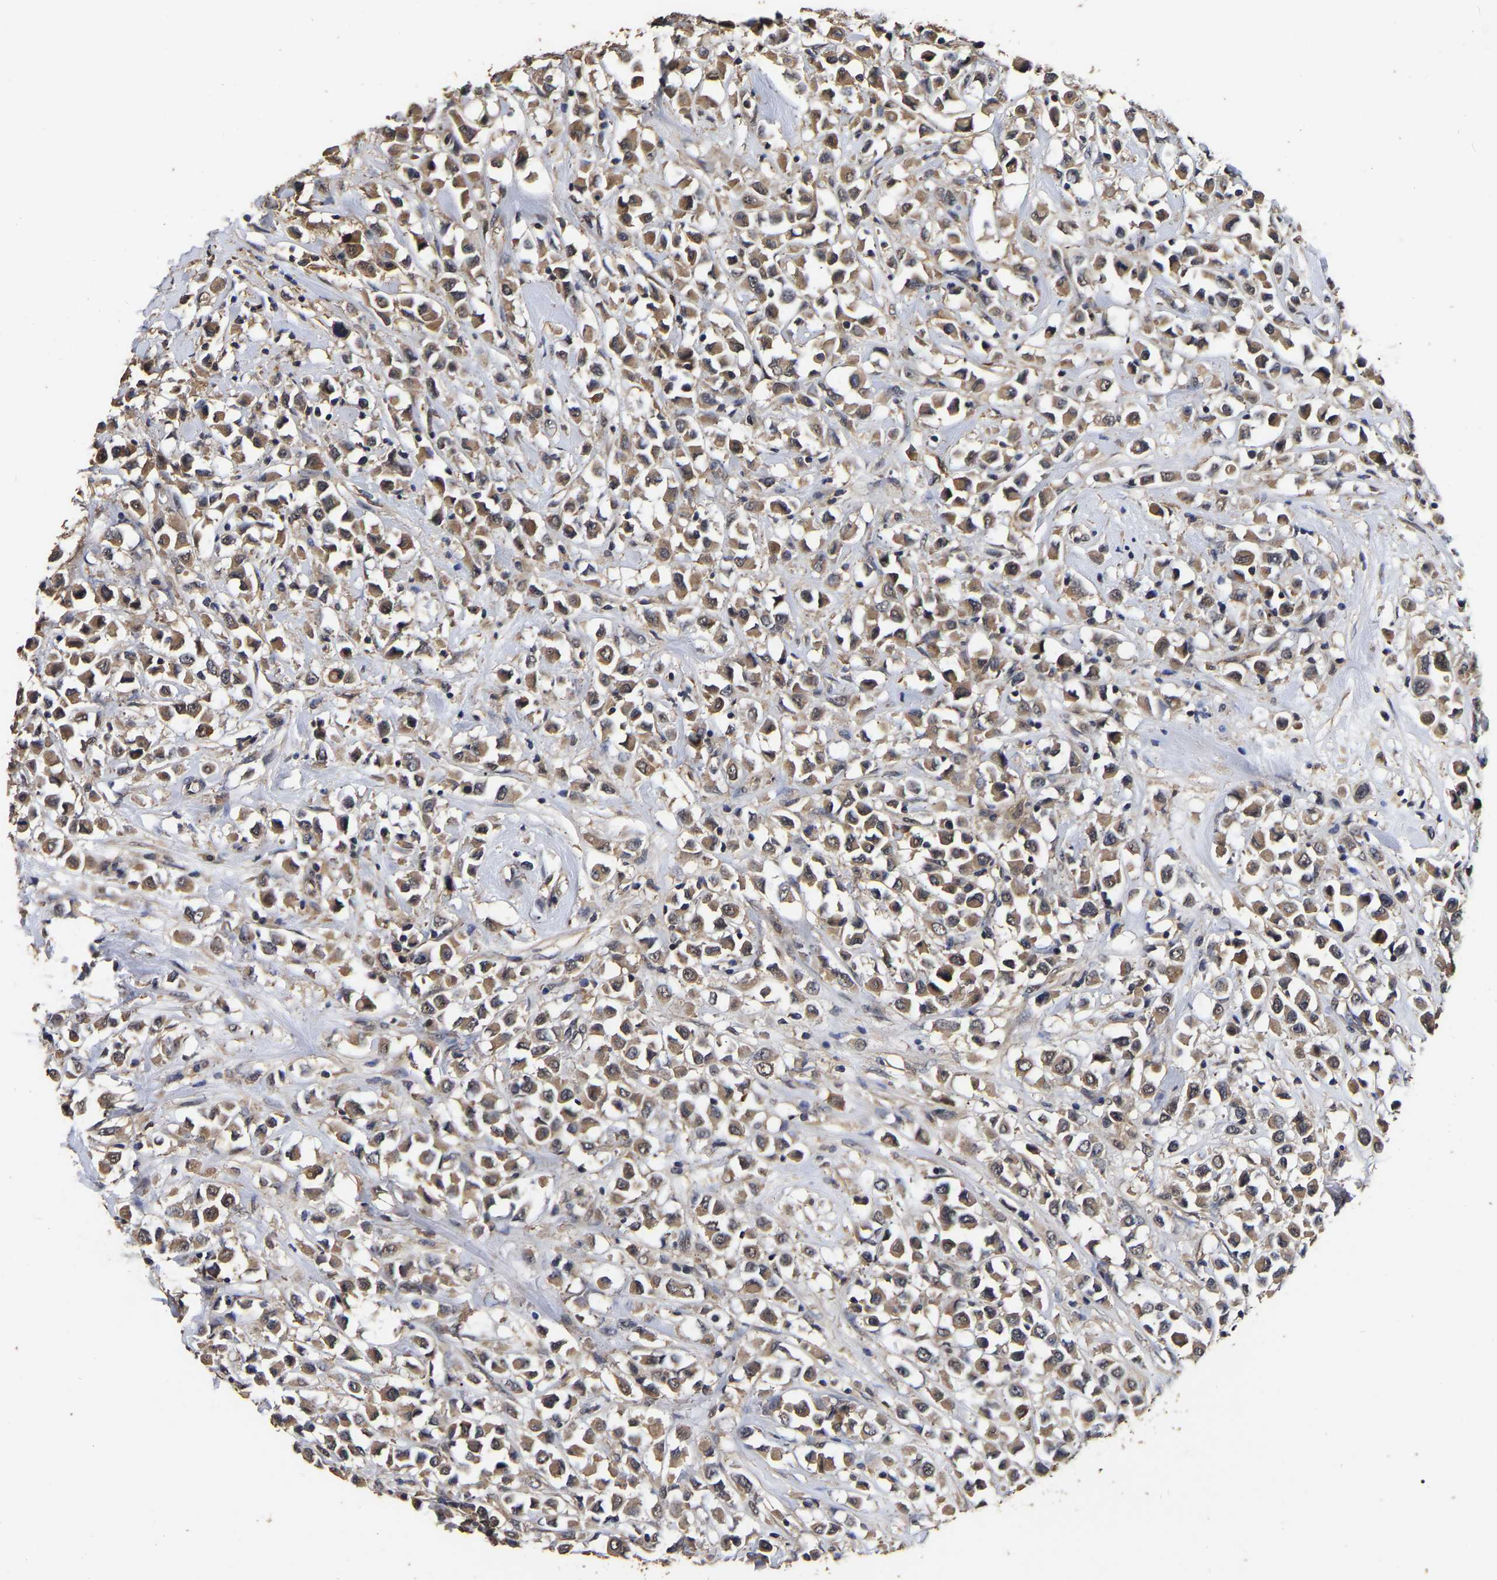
{"staining": {"intensity": "moderate", "quantity": ">75%", "location": "cytoplasmic/membranous"}, "tissue": "breast cancer", "cell_type": "Tumor cells", "image_type": "cancer", "snomed": [{"axis": "morphology", "description": "Duct carcinoma"}, {"axis": "topography", "description": "Breast"}], "caption": "A brown stain highlights moderate cytoplasmic/membranous positivity of a protein in human infiltrating ductal carcinoma (breast) tumor cells.", "gene": "STK32C", "patient": {"sex": "female", "age": 61}}